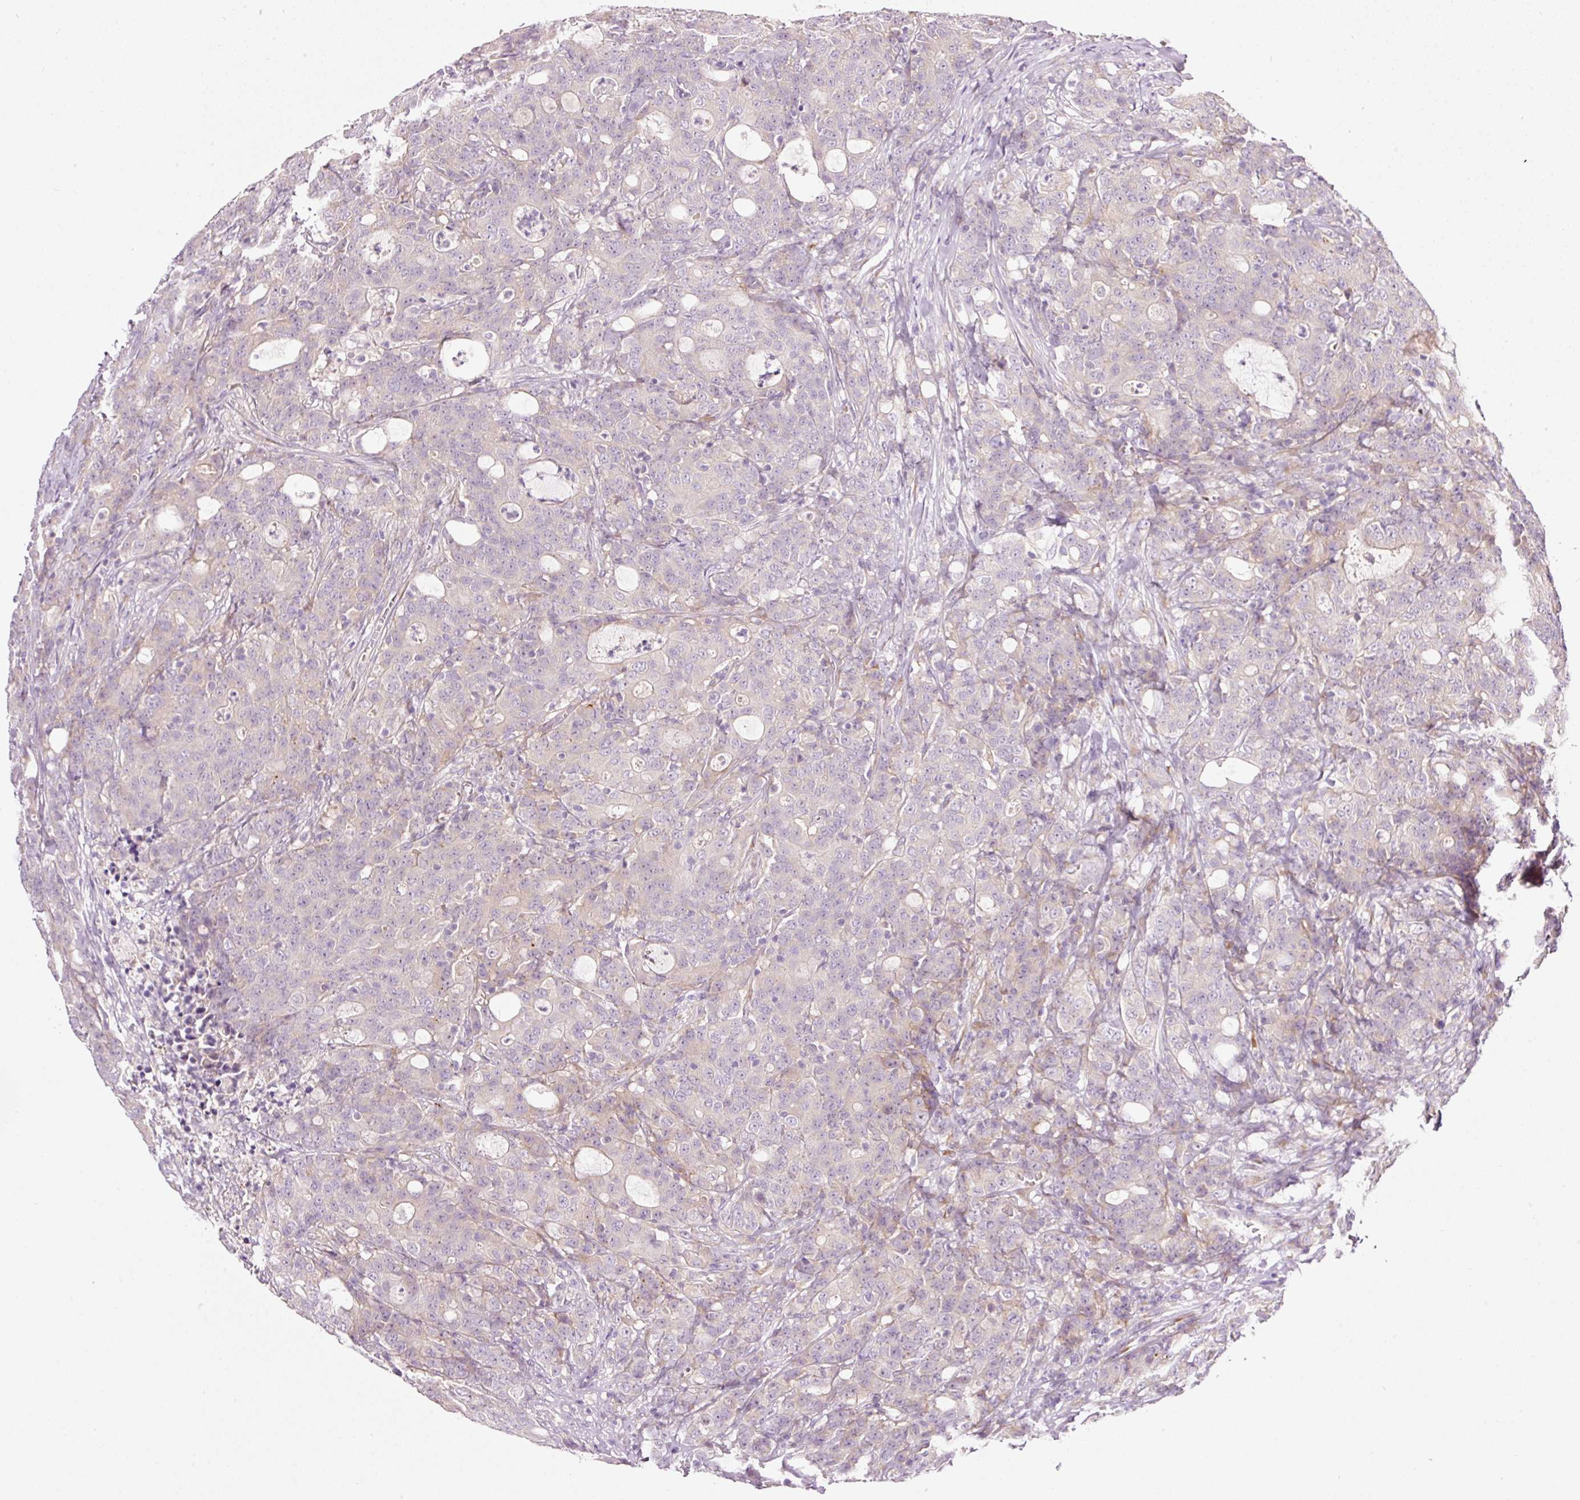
{"staining": {"intensity": "negative", "quantity": "none", "location": "none"}, "tissue": "colorectal cancer", "cell_type": "Tumor cells", "image_type": "cancer", "snomed": [{"axis": "morphology", "description": "Adenocarcinoma, NOS"}, {"axis": "topography", "description": "Colon"}], "caption": "A photomicrograph of colorectal adenocarcinoma stained for a protein reveals no brown staining in tumor cells.", "gene": "RSPO2", "patient": {"sex": "male", "age": 83}}